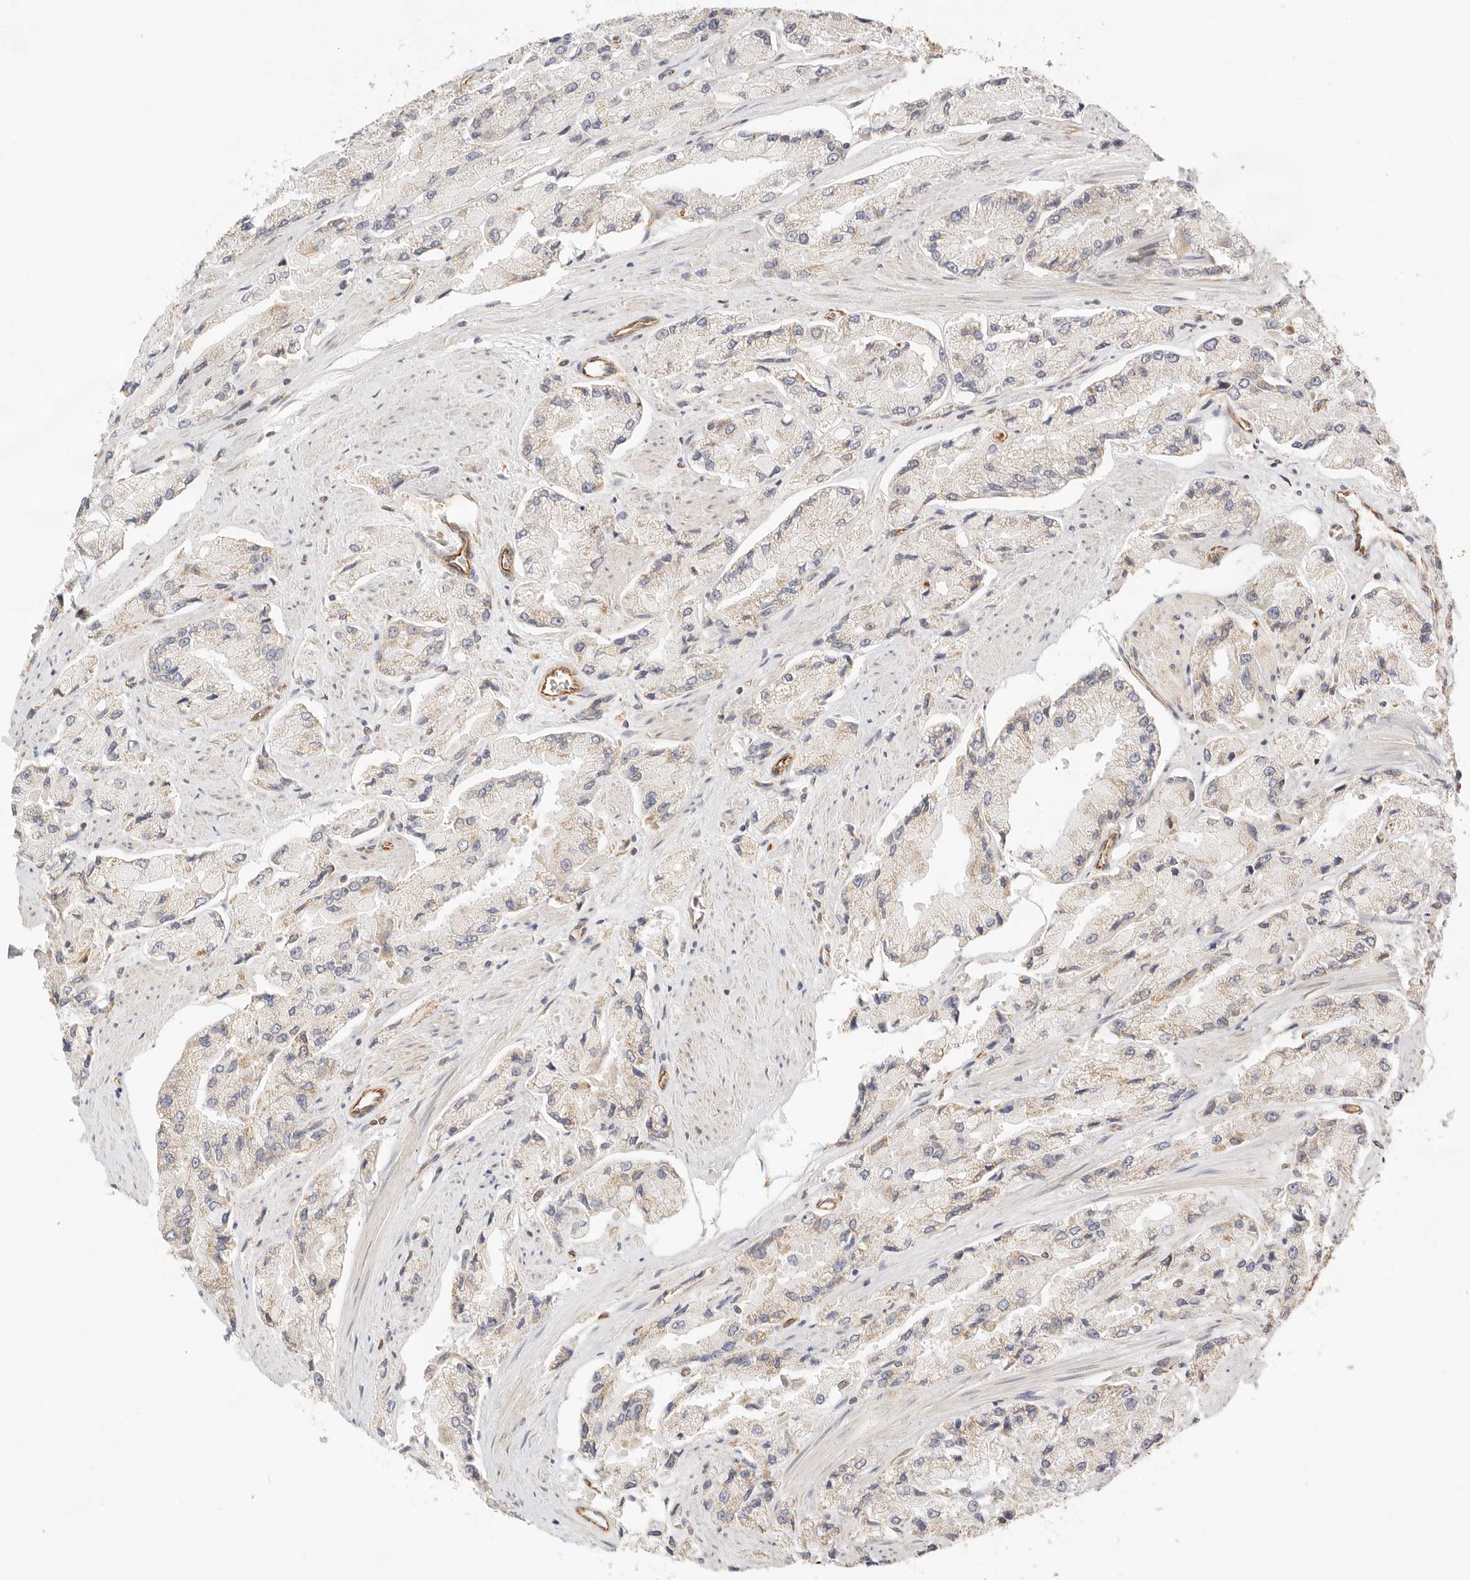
{"staining": {"intensity": "weak", "quantity": "25%-75%", "location": "cytoplasmic/membranous"}, "tissue": "prostate cancer", "cell_type": "Tumor cells", "image_type": "cancer", "snomed": [{"axis": "morphology", "description": "Adenocarcinoma, High grade"}, {"axis": "topography", "description": "Prostate"}], "caption": "High-grade adenocarcinoma (prostate) stained with DAB IHC displays low levels of weak cytoplasmic/membranous expression in about 25%-75% of tumor cells.", "gene": "ZC3H11A", "patient": {"sex": "male", "age": 58}}